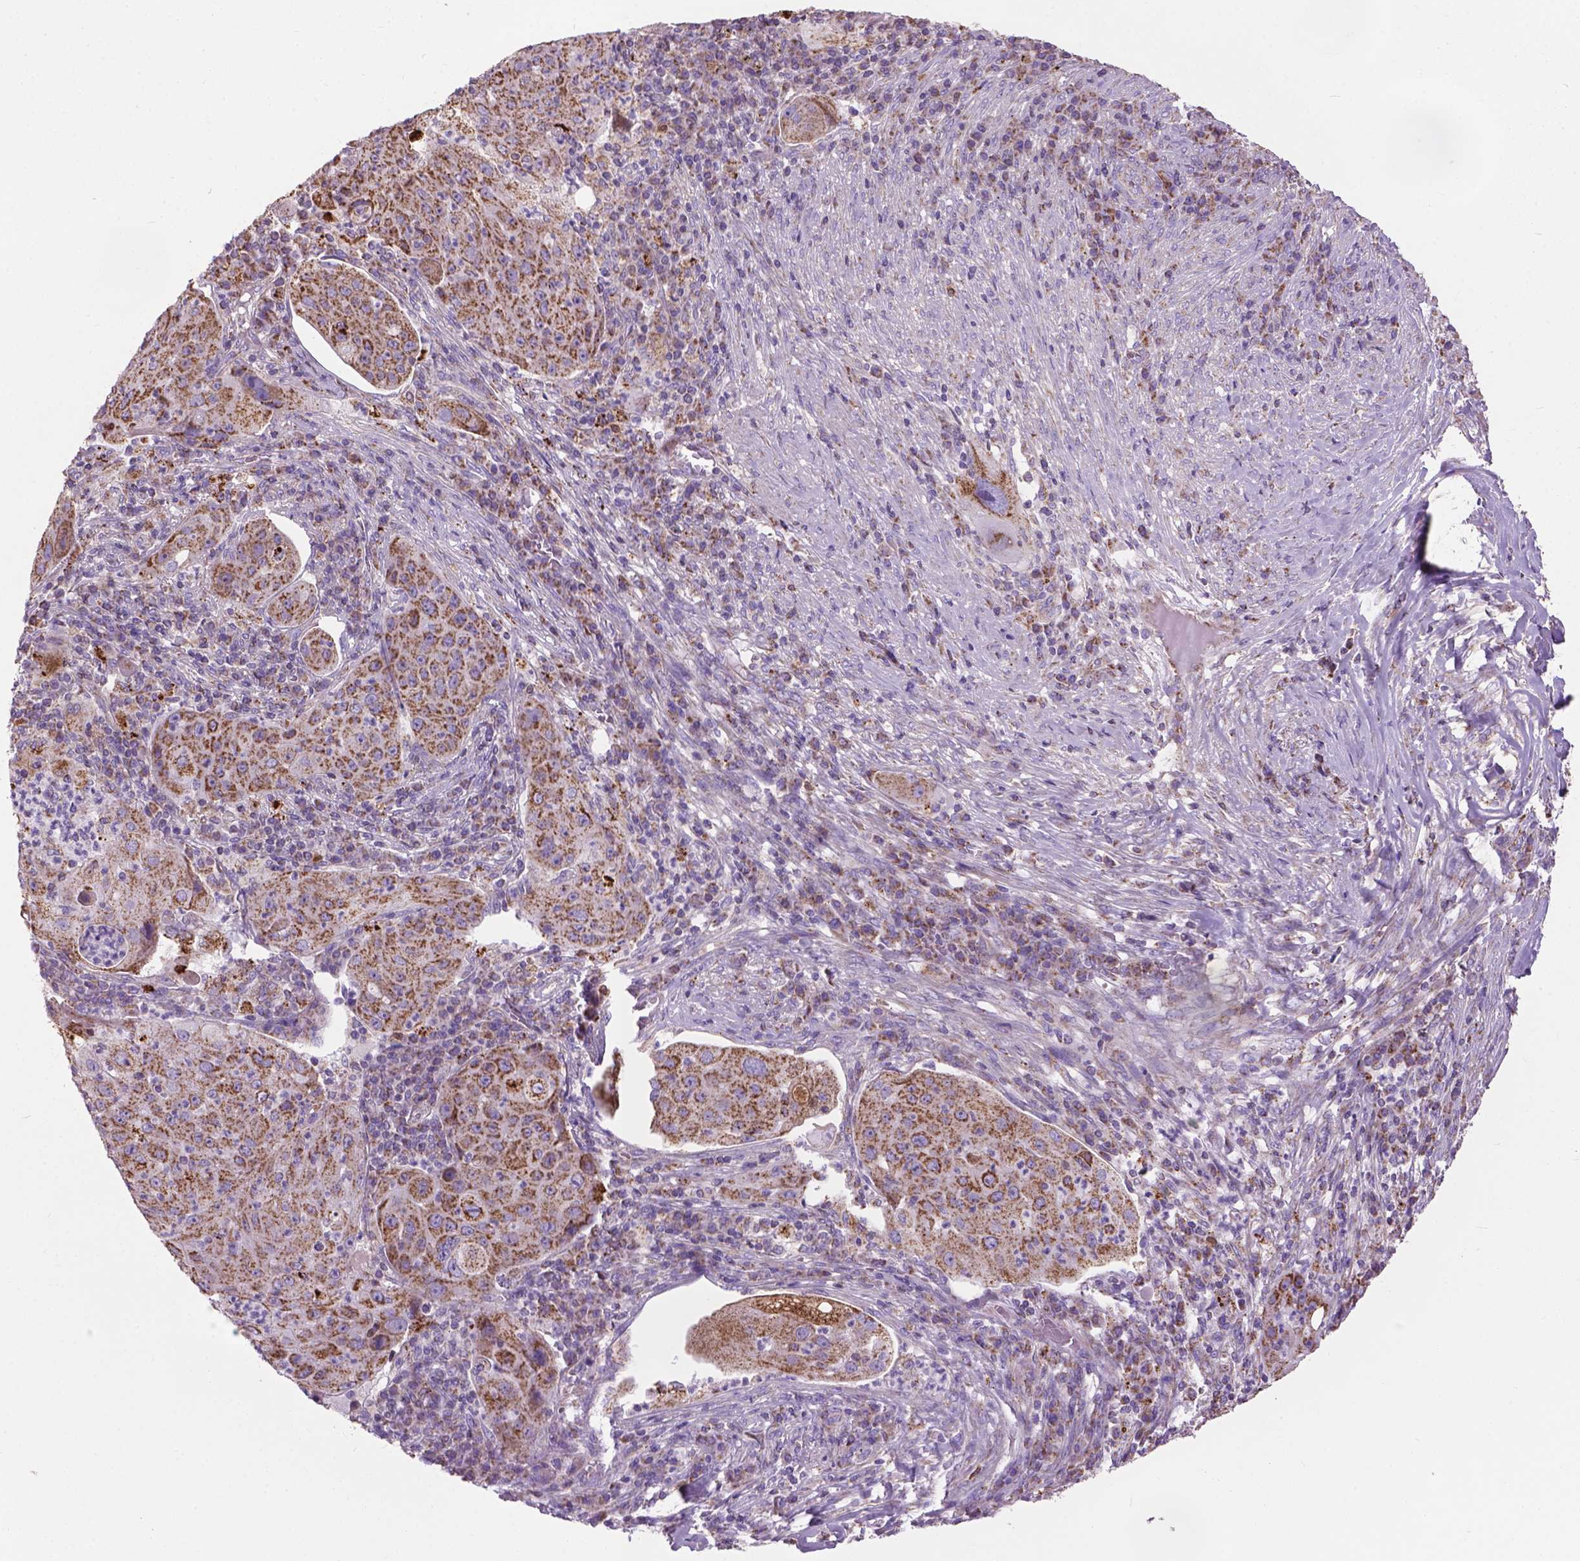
{"staining": {"intensity": "moderate", "quantity": ">75%", "location": "cytoplasmic/membranous"}, "tissue": "lung cancer", "cell_type": "Tumor cells", "image_type": "cancer", "snomed": [{"axis": "morphology", "description": "Squamous cell carcinoma, NOS"}, {"axis": "topography", "description": "Lung"}], "caption": "Lung squamous cell carcinoma stained with a brown dye displays moderate cytoplasmic/membranous positive staining in about >75% of tumor cells.", "gene": "VDAC1", "patient": {"sex": "female", "age": 59}}